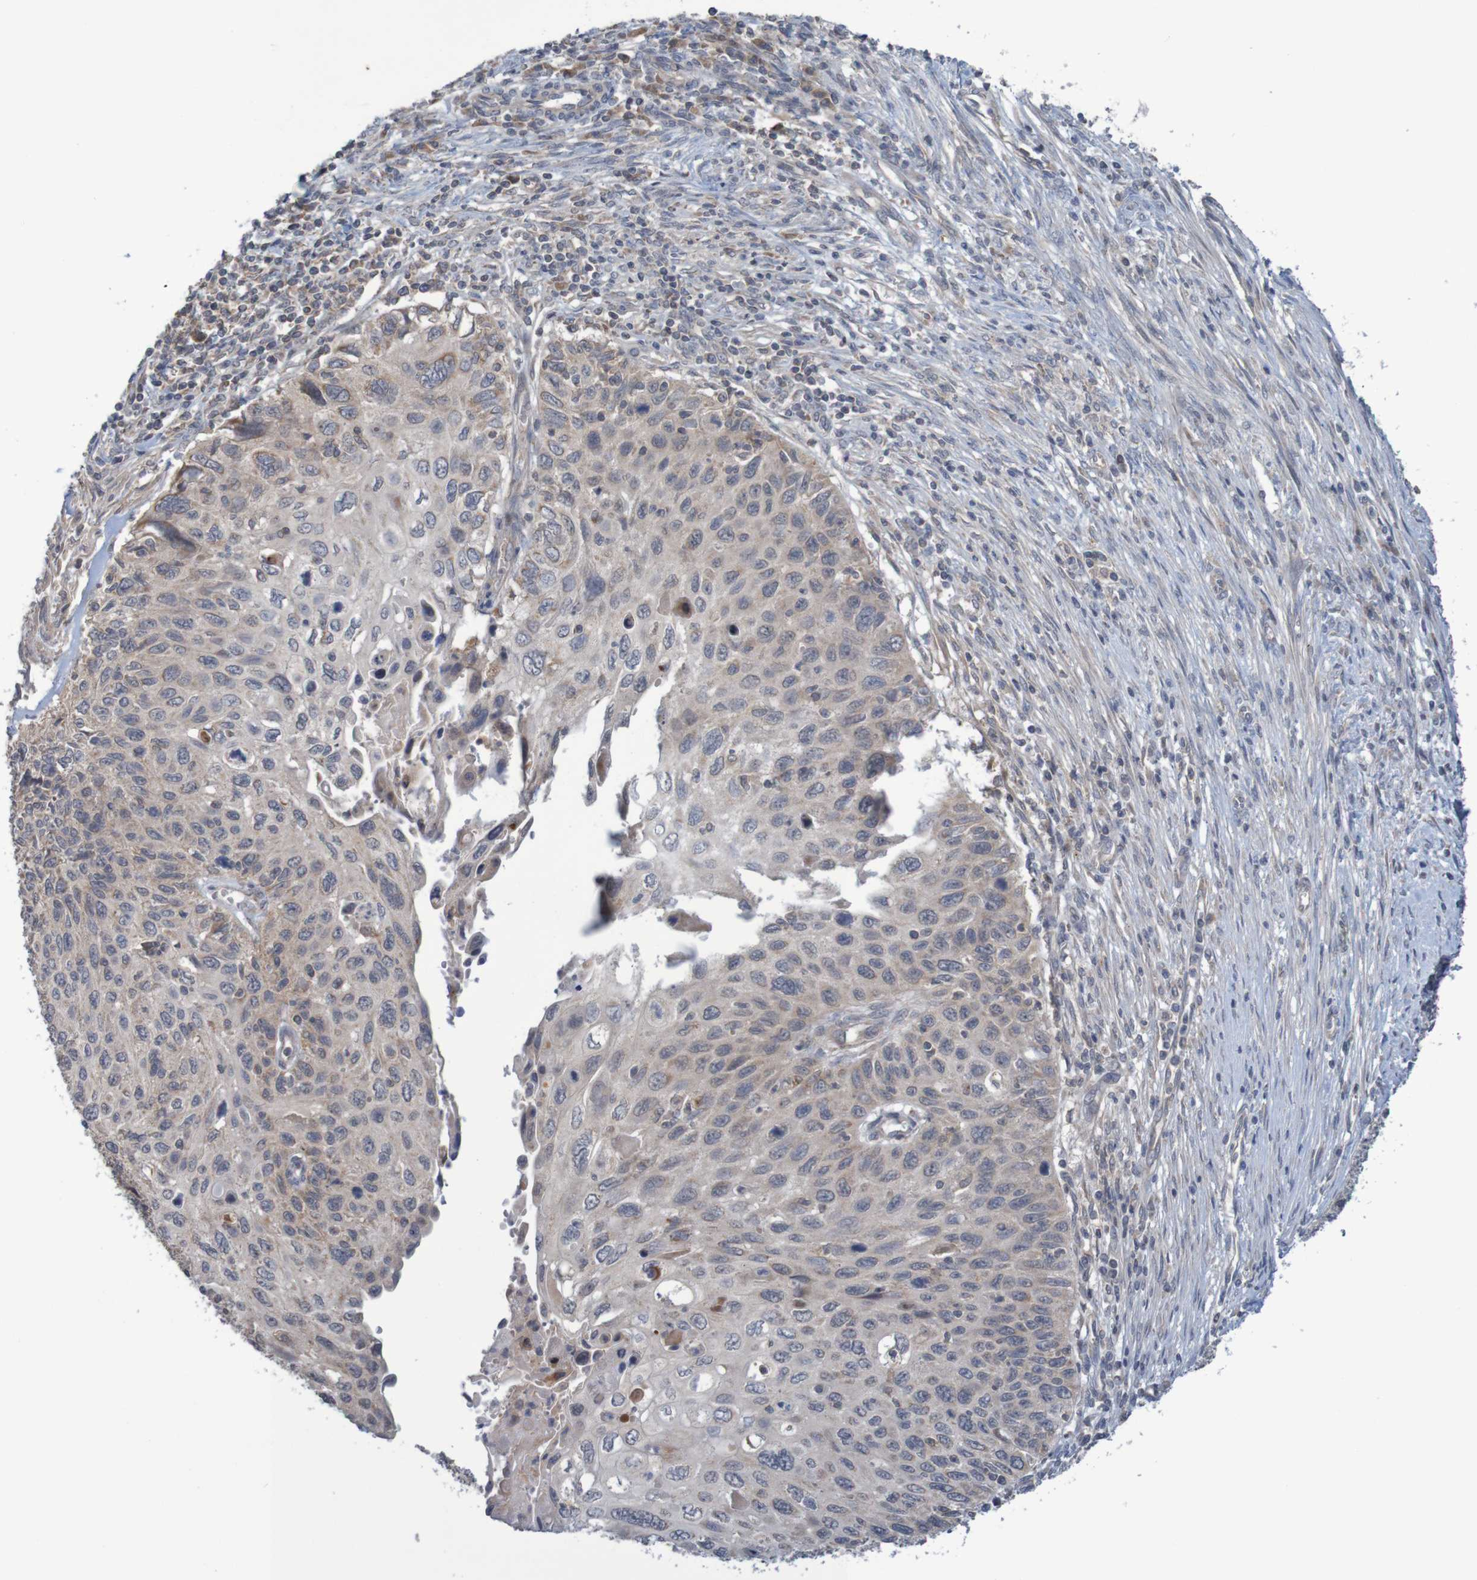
{"staining": {"intensity": "weak", "quantity": "<25%", "location": "cytoplasmic/membranous"}, "tissue": "cervical cancer", "cell_type": "Tumor cells", "image_type": "cancer", "snomed": [{"axis": "morphology", "description": "Squamous cell carcinoma, NOS"}, {"axis": "topography", "description": "Cervix"}], "caption": "The histopathology image shows no staining of tumor cells in cervical squamous cell carcinoma.", "gene": "ANKK1", "patient": {"sex": "female", "age": 70}}